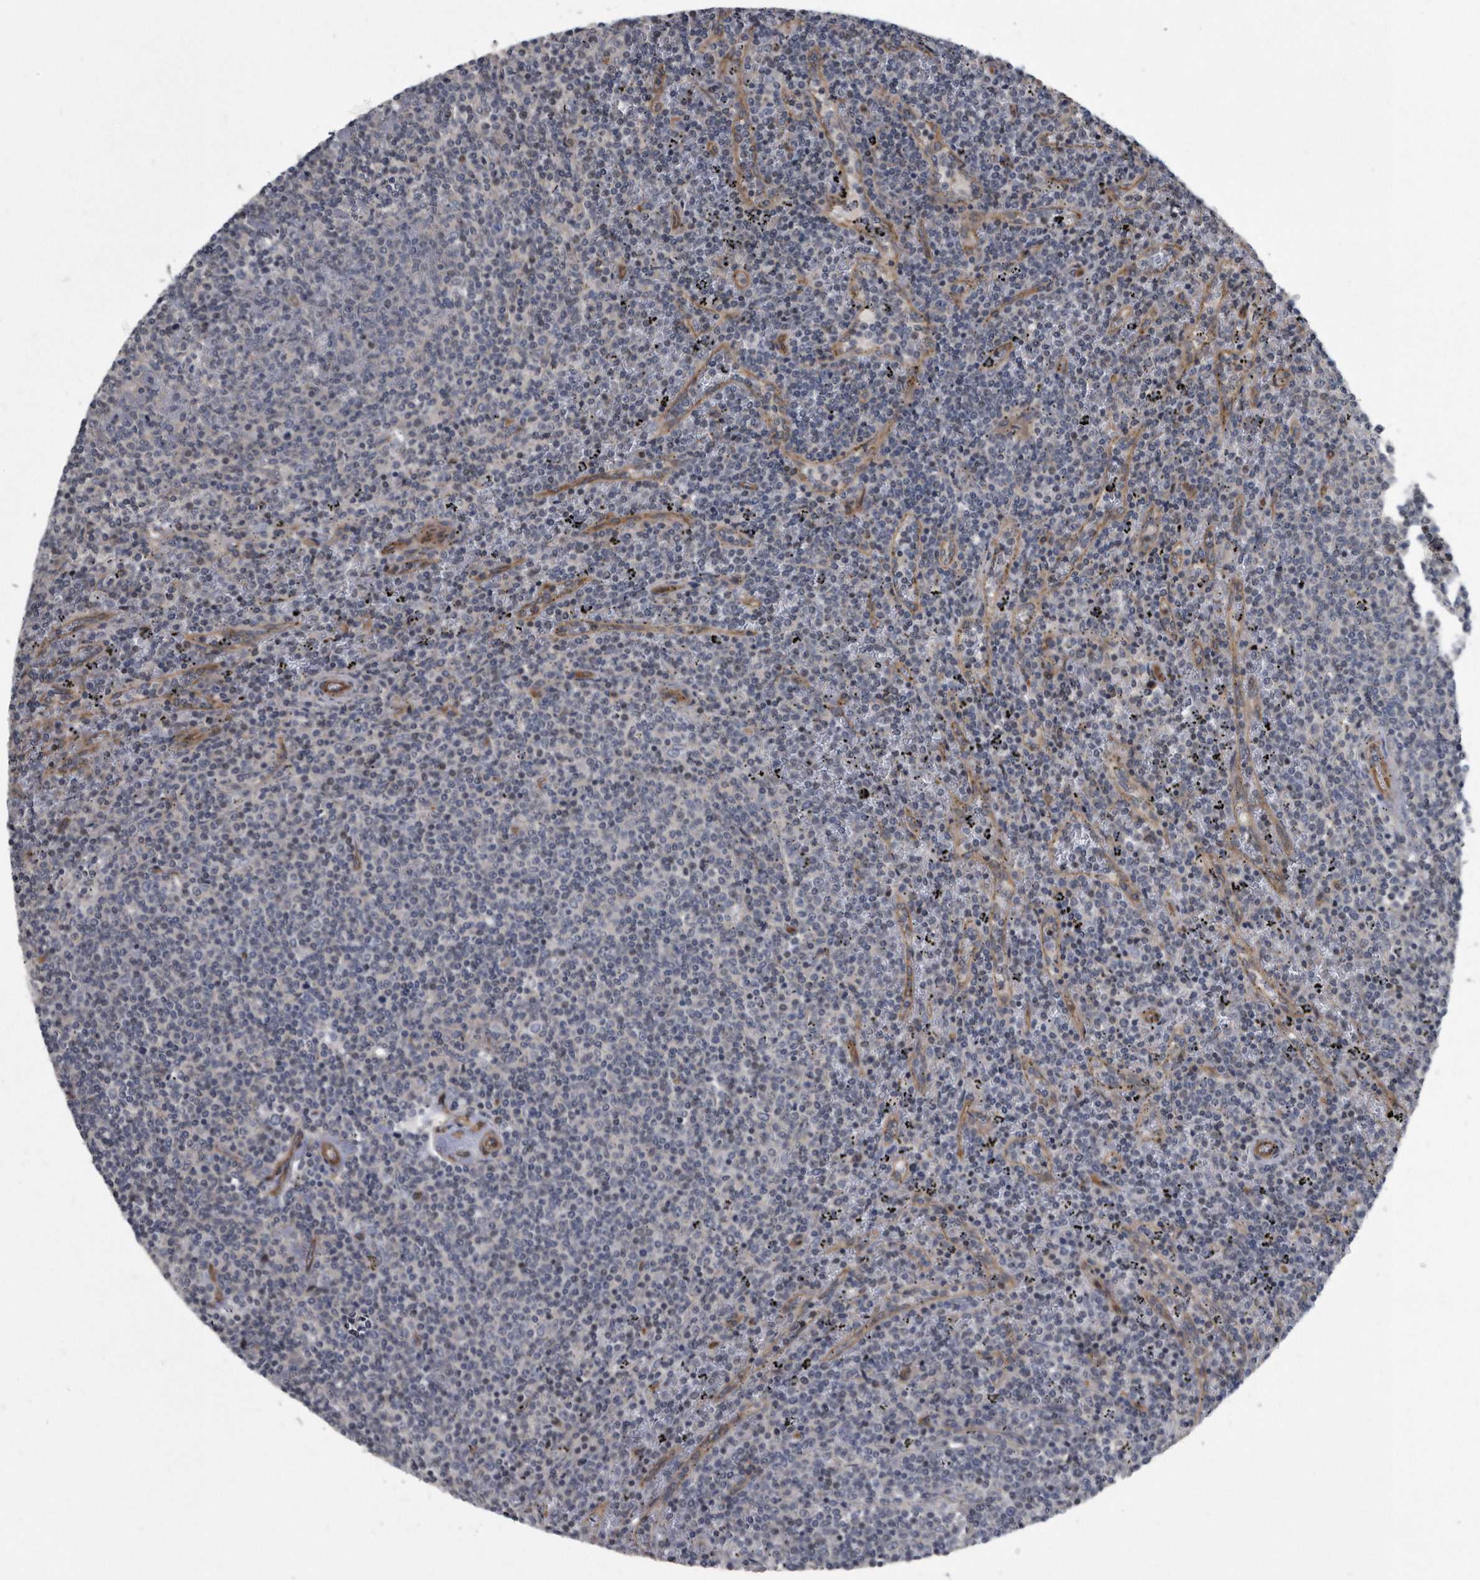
{"staining": {"intensity": "negative", "quantity": "none", "location": "none"}, "tissue": "lymphoma", "cell_type": "Tumor cells", "image_type": "cancer", "snomed": [{"axis": "morphology", "description": "Malignant lymphoma, non-Hodgkin's type, Low grade"}, {"axis": "topography", "description": "Spleen"}], "caption": "Photomicrograph shows no significant protein positivity in tumor cells of malignant lymphoma, non-Hodgkin's type (low-grade).", "gene": "ARMCX1", "patient": {"sex": "female", "age": 50}}